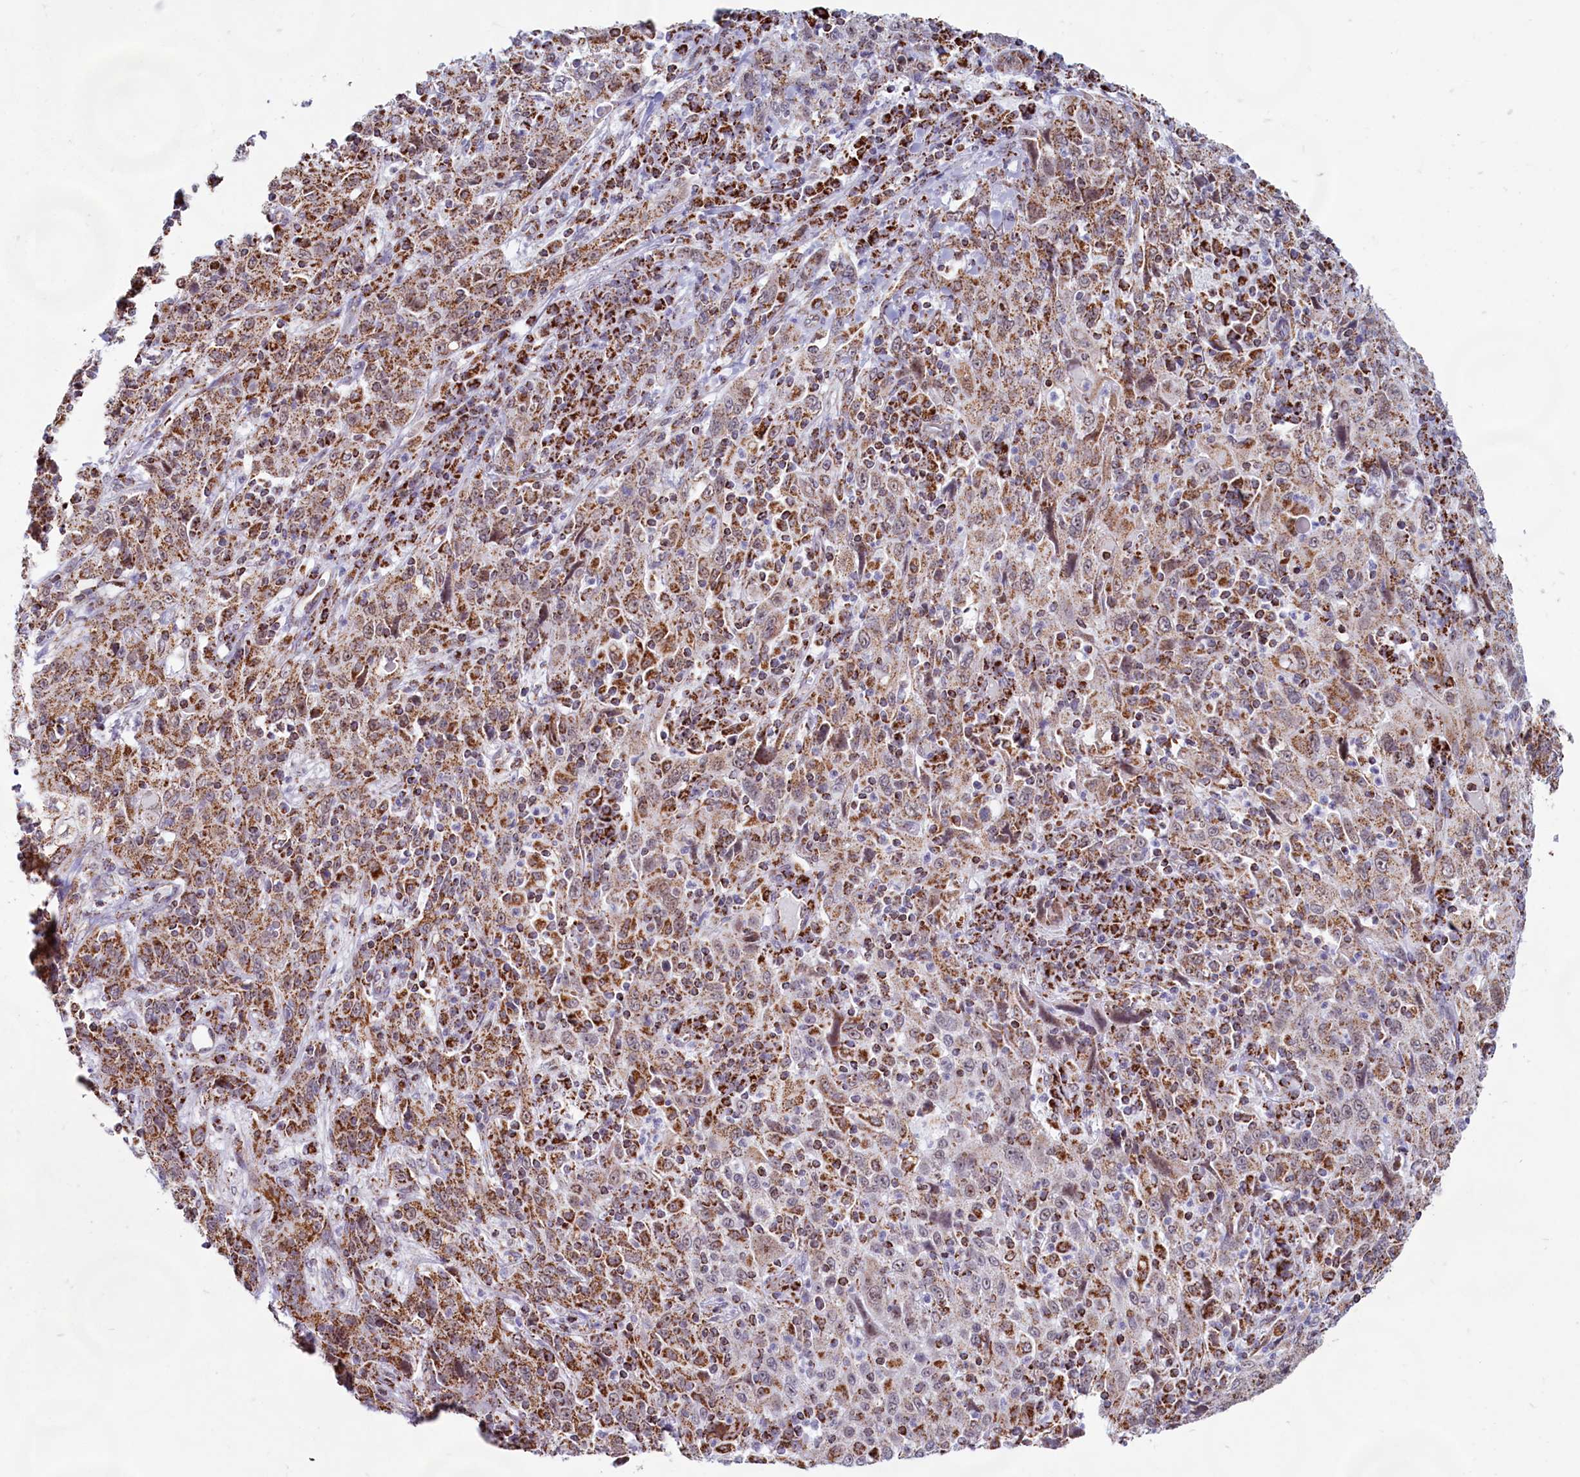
{"staining": {"intensity": "moderate", "quantity": ">75%", "location": "cytoplasmic/membranous"}, "tissue": "cervical cancer", "cell_type": "Tumor cells", "image_type": "cancer", "snomed": [{"axis": "morphology", "description": "Squamous cell carcinoma, NOS"}, {"axis": "topography", "description": "Cervix"}], "caption": "Cervical cancer stained with IHC exhibits moderate cytoplasmic/membranous expression in approximately >75% of tumor cells.", "gene": "C1D", "patient": {"sex": "female", "age": 46}}